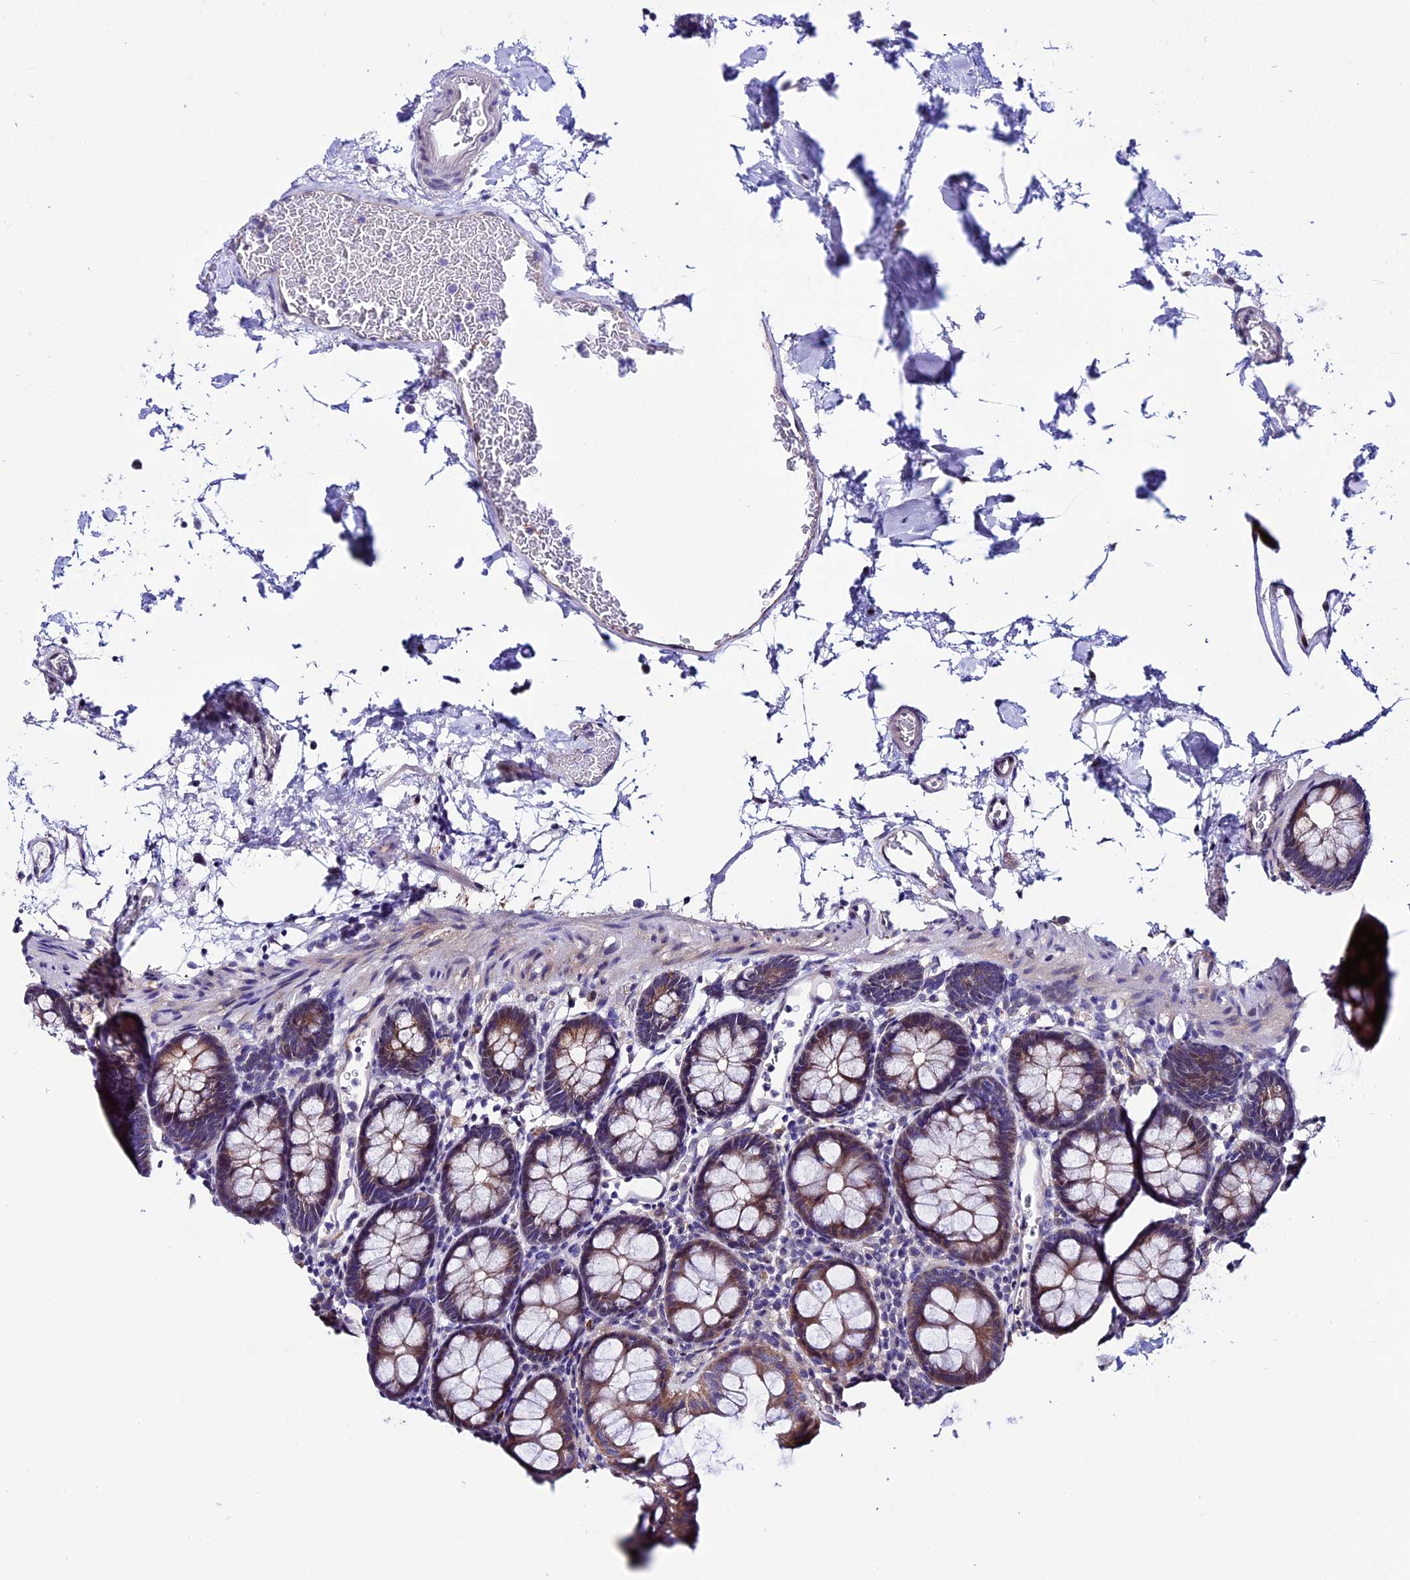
{"staining": {"intensity": "weak", "quantity": "<25%", "location": "cytoplasmic/membranous"}, "tissue": "colon", "cell_type": "Endothelial cells", "image_type": "normal", "snomed": [{"axis": "morphology", "description": "Normal tissue, NOS"}, {"axis": "topography", "description": "Colon"}], "caption": "IHC histopathology image of unremarkable colon: human colon stained with DAB reveals no significant protein expression in endothelial cells. The staining is performed using DAB brown chromogen with nuclei counter-stained in using hematoxylin.", "gene": "TMEM171", "patient": {"sex": "male", "age": 75}}